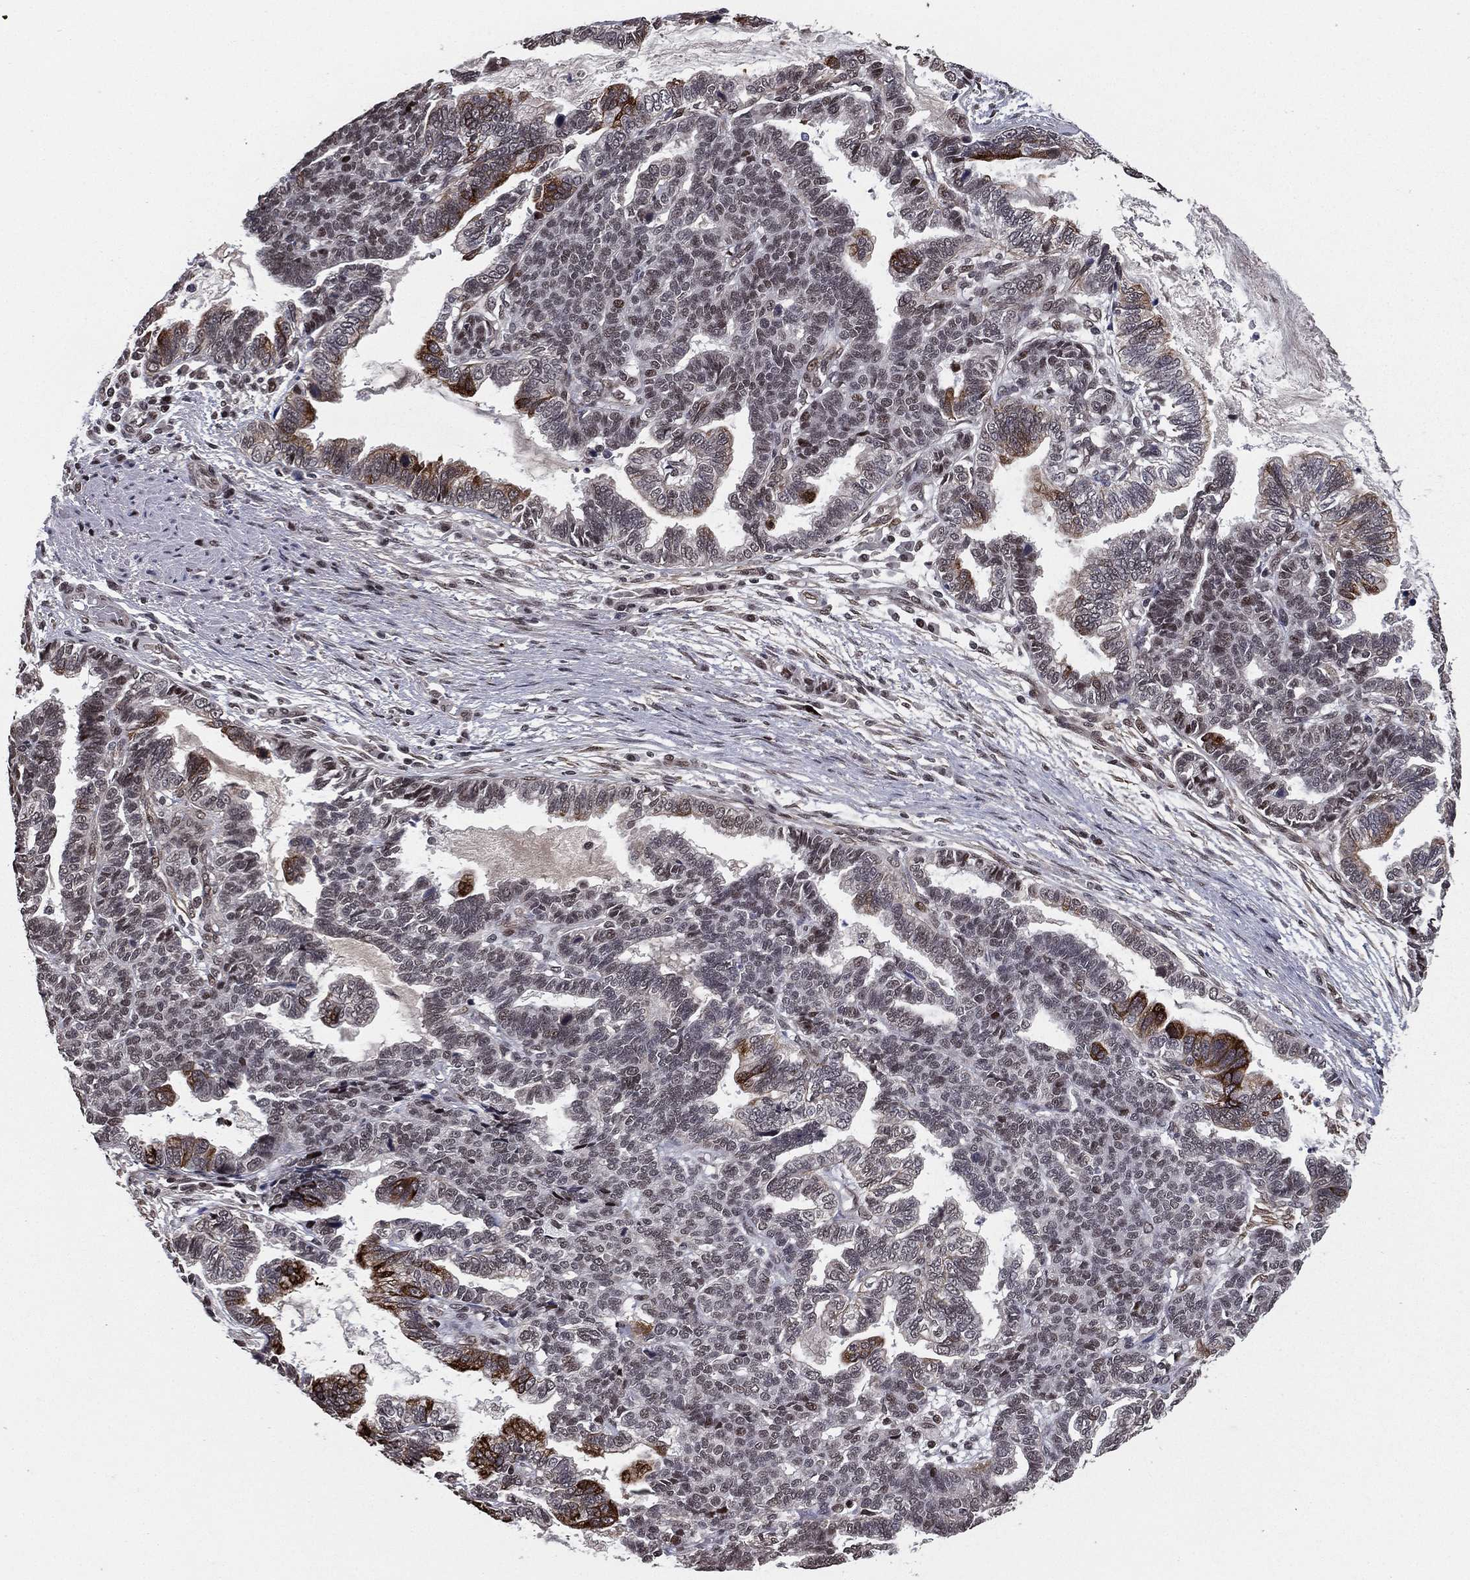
{"staining": {"intensity": "strong", "quantity": "<25%", "location": "cytoplasmic/membranous"}, "tissue": "stomach cancer", "cell_type": "Tumor cells", "image_type": "cancer", "snomed": [{"axis": "morphology", "description": "Adenocarcinoma, NOS"}, {"axis": "topography", "description": "Stomach"}], "caption": "High-magnification brightfield microscopy of stomach adenocarcinoma stained with DAB (3,3'-diaminobenzidine) (brown) and counterstained with hematoxylin (blue). tumor cells exhibit strong cytoplasmic/membranous staining is identified in approximately<25% of cells.", "gene": "RARB", "patient": {"sex": "male", "age": 83}}